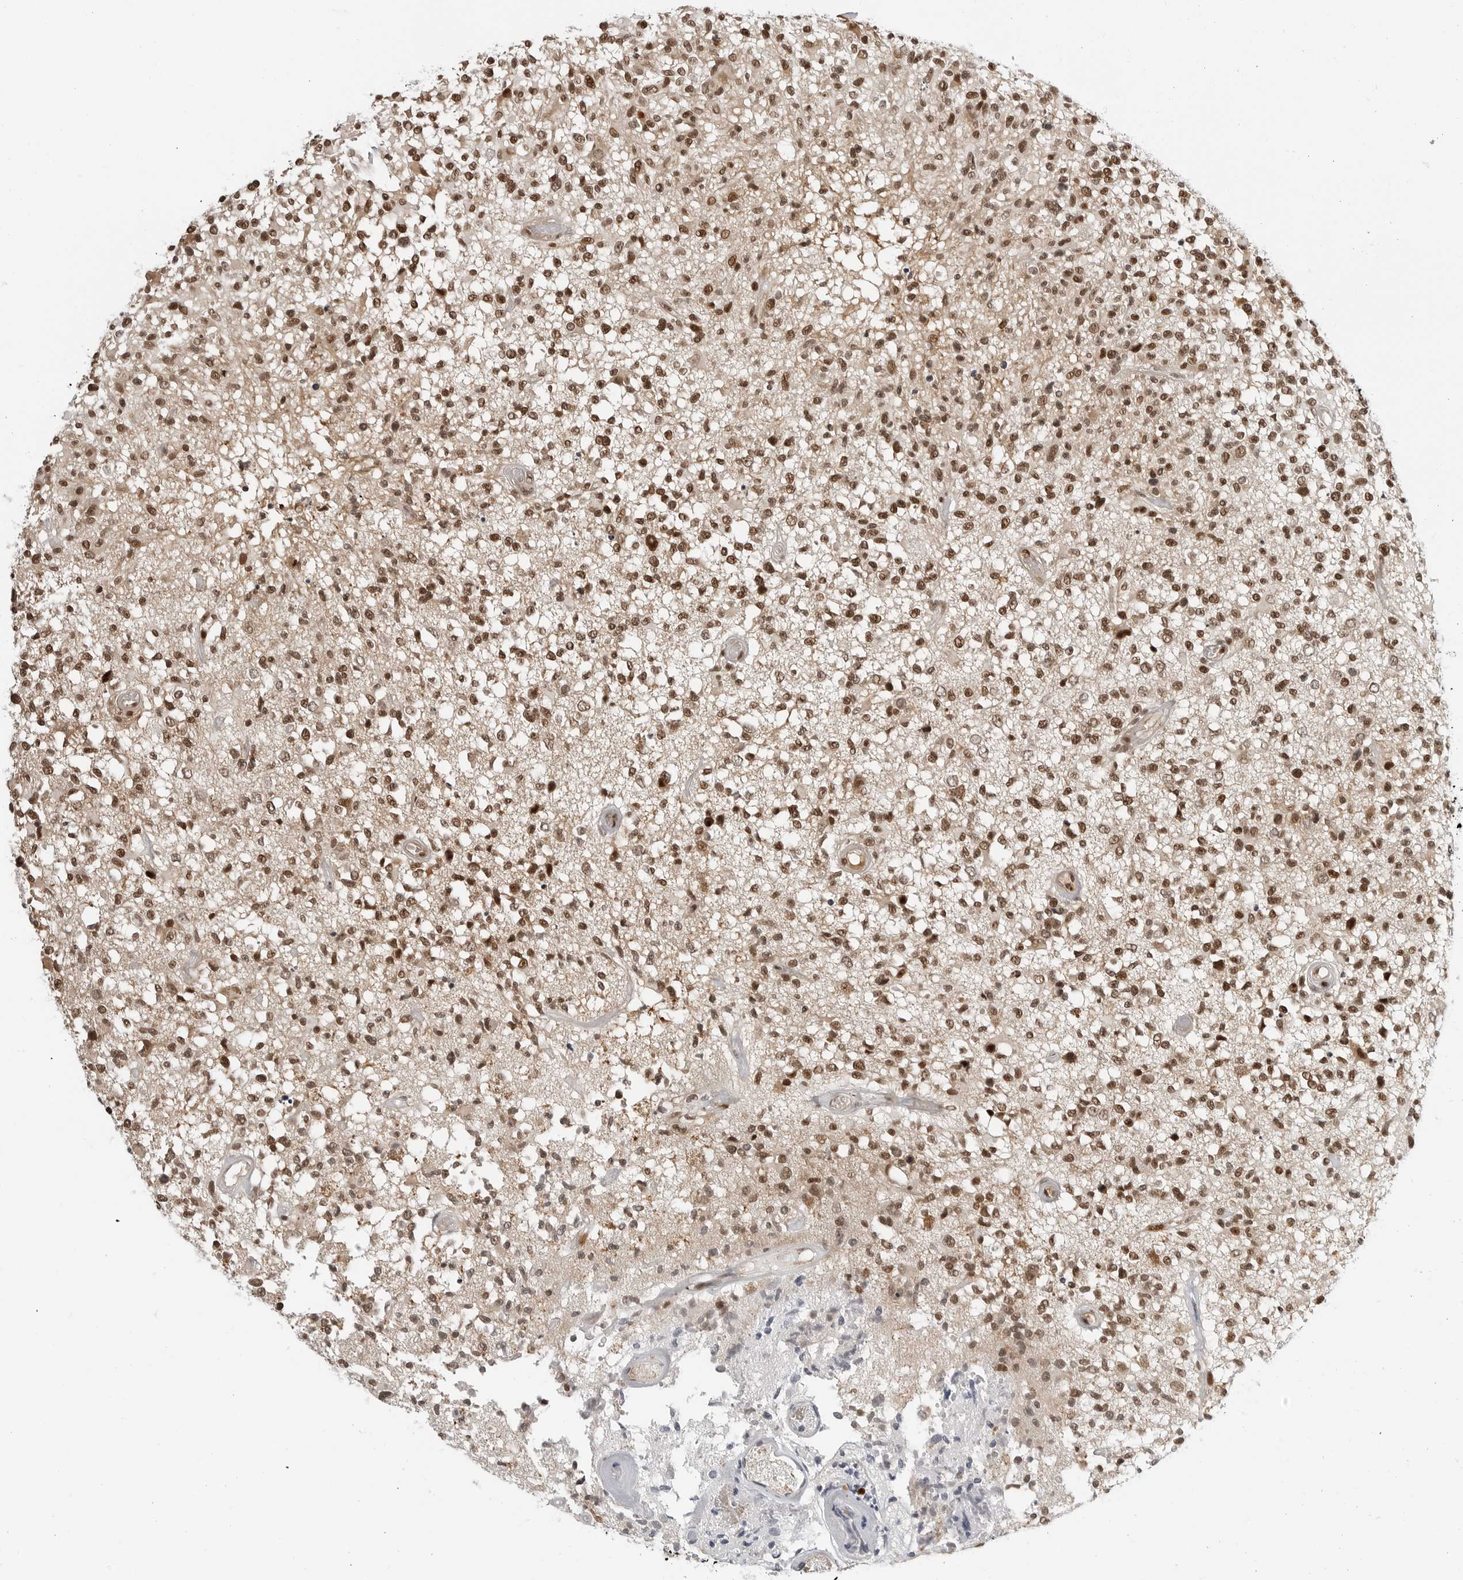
{"staining": {"intensity": "moderate", "quantity": ">75%", "location": "nuclear"}, "tissue": "glioma", "cell_type": "Tumor cells", "image_type": "cancer", "snomed": [{"axis": "morphology", "description": "Glioma, malignant, High grade"}, {"axis": "morphology", "description": "Glioblastoma, NOS"}, {"axis": "topography", "description": "Brain"}], "caption": "Human glioblastoma stained for a protein (brown) exhibits moderate nuclear positive staining in approximately >75% of tumor cells.", "gene": "C8orf33", "patient": {"sex": "male", "age": 60}}